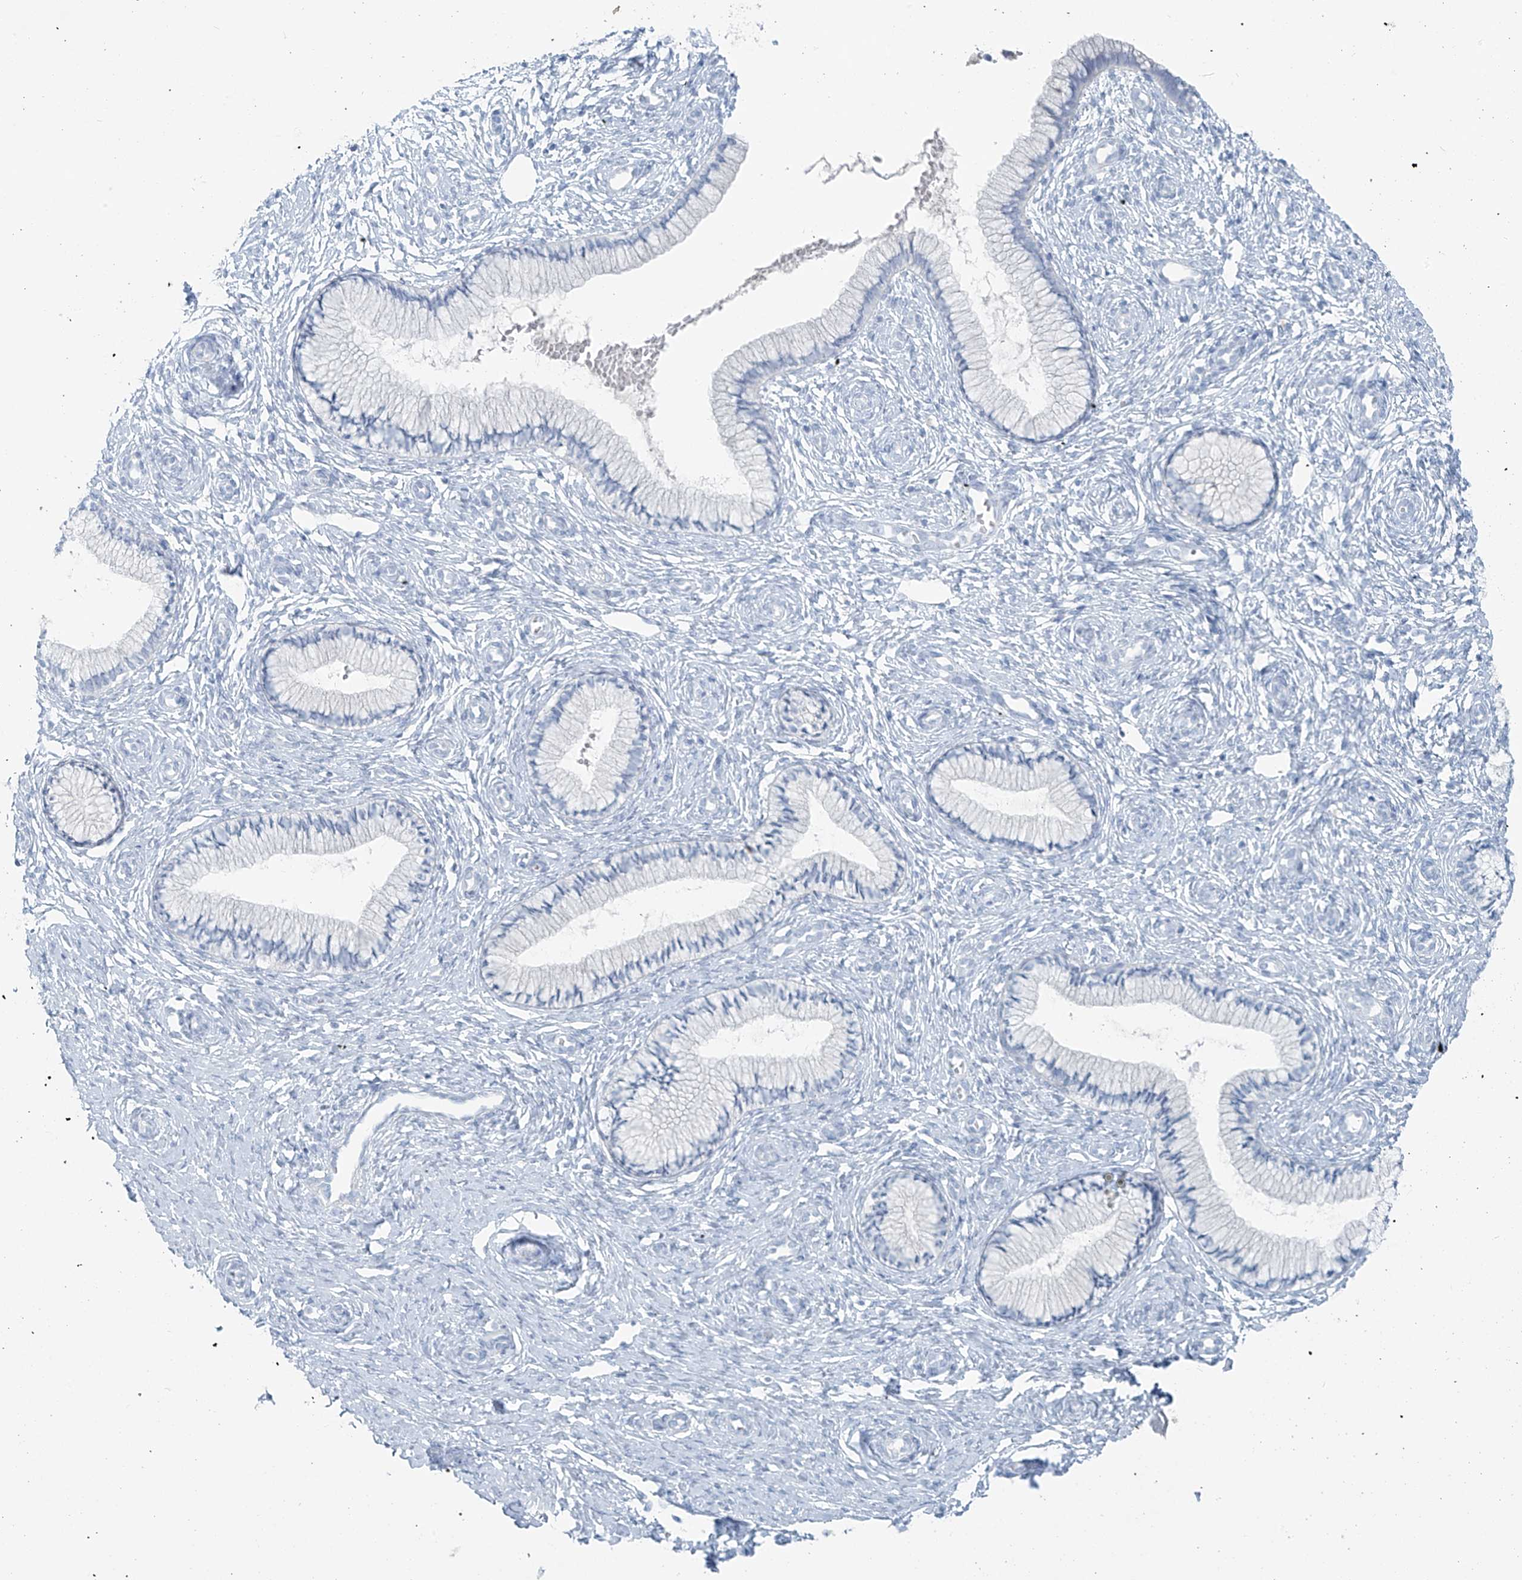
{"staining": {"intensity": "negative", "quantity": "none", "location": "none"}, "tissue": "cervix", "cell_type": "Glandular cells", "image_type": "normal", "snomed": [{"axis": "morphology", "description": "Normal tissue, NOS"}, {"axis": "topography", "description": "Cervix"}], "caption": "High power microscopy histopathology image of an immunohistochemistry (IHC) micrograph of unremarkable cervix, revealing no significant staining in glandular cells.", "gene": "SLC25A43", "patient": {"sex": "female", "age": 27}}